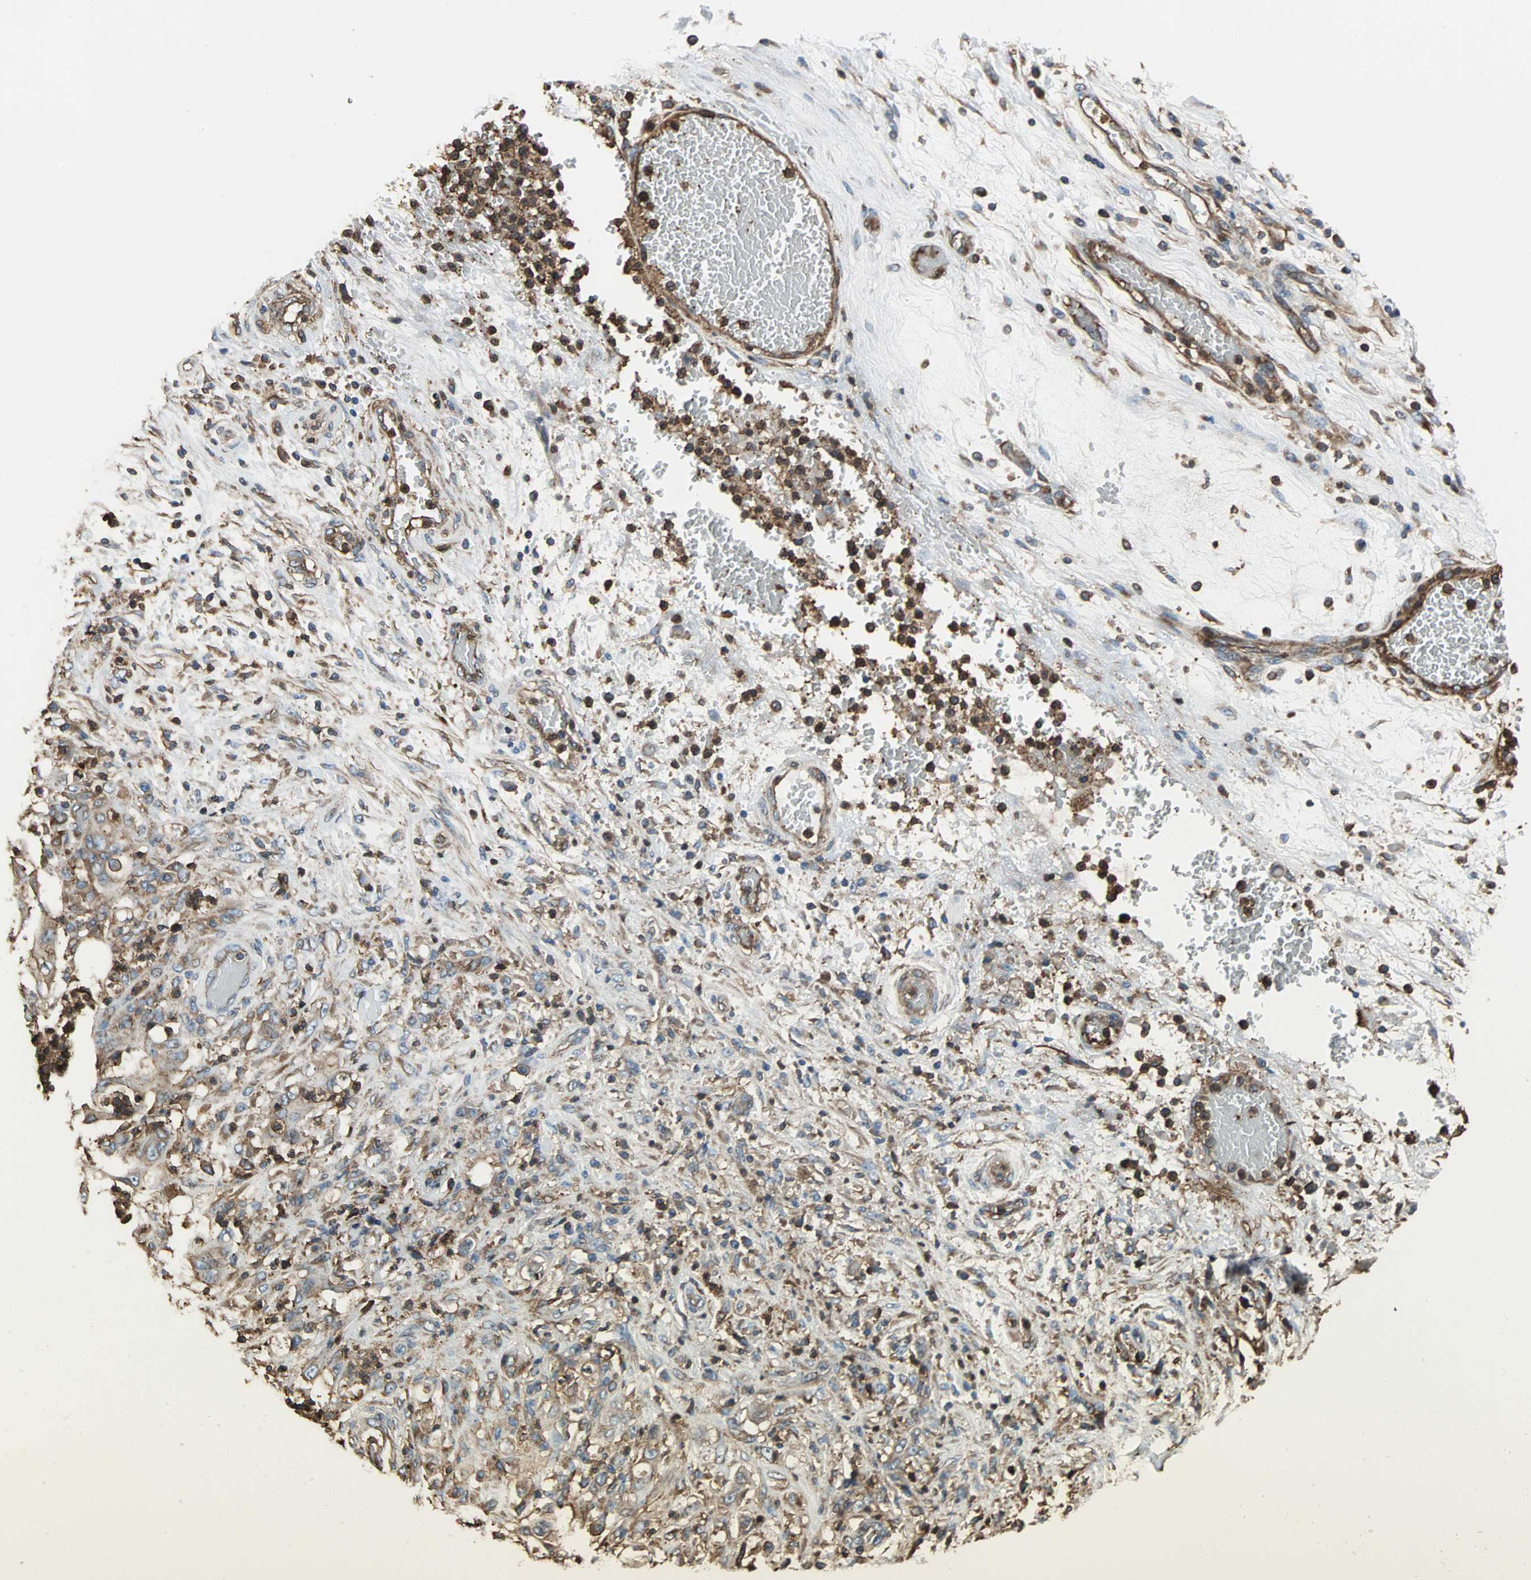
{"staining": {"intensity": "moderate", "quantity": ">75%", "location": "cytoplasmic/membranous"}, "tissue": "stomach cancer", "cell_type": "Tumor cells", "image_type": "cancer", "snomed": [{"axis": "morphology", "description": "Adenocarcinoma, NOS"}, {"axis": "topography", "description": "Stomach"}], "caption": "Adenocarcinoma (stomach) stained with DAB immunohistochemistry (IHC) displays medium levels of moderate cytoplasmic/membranous positivity in approximately >75% of tumor cells. (DAB = brown stain, brightfield microscopy at high magnification).", "gene": "ACTN1", "patient": {"sex": "female", "age": 73}}